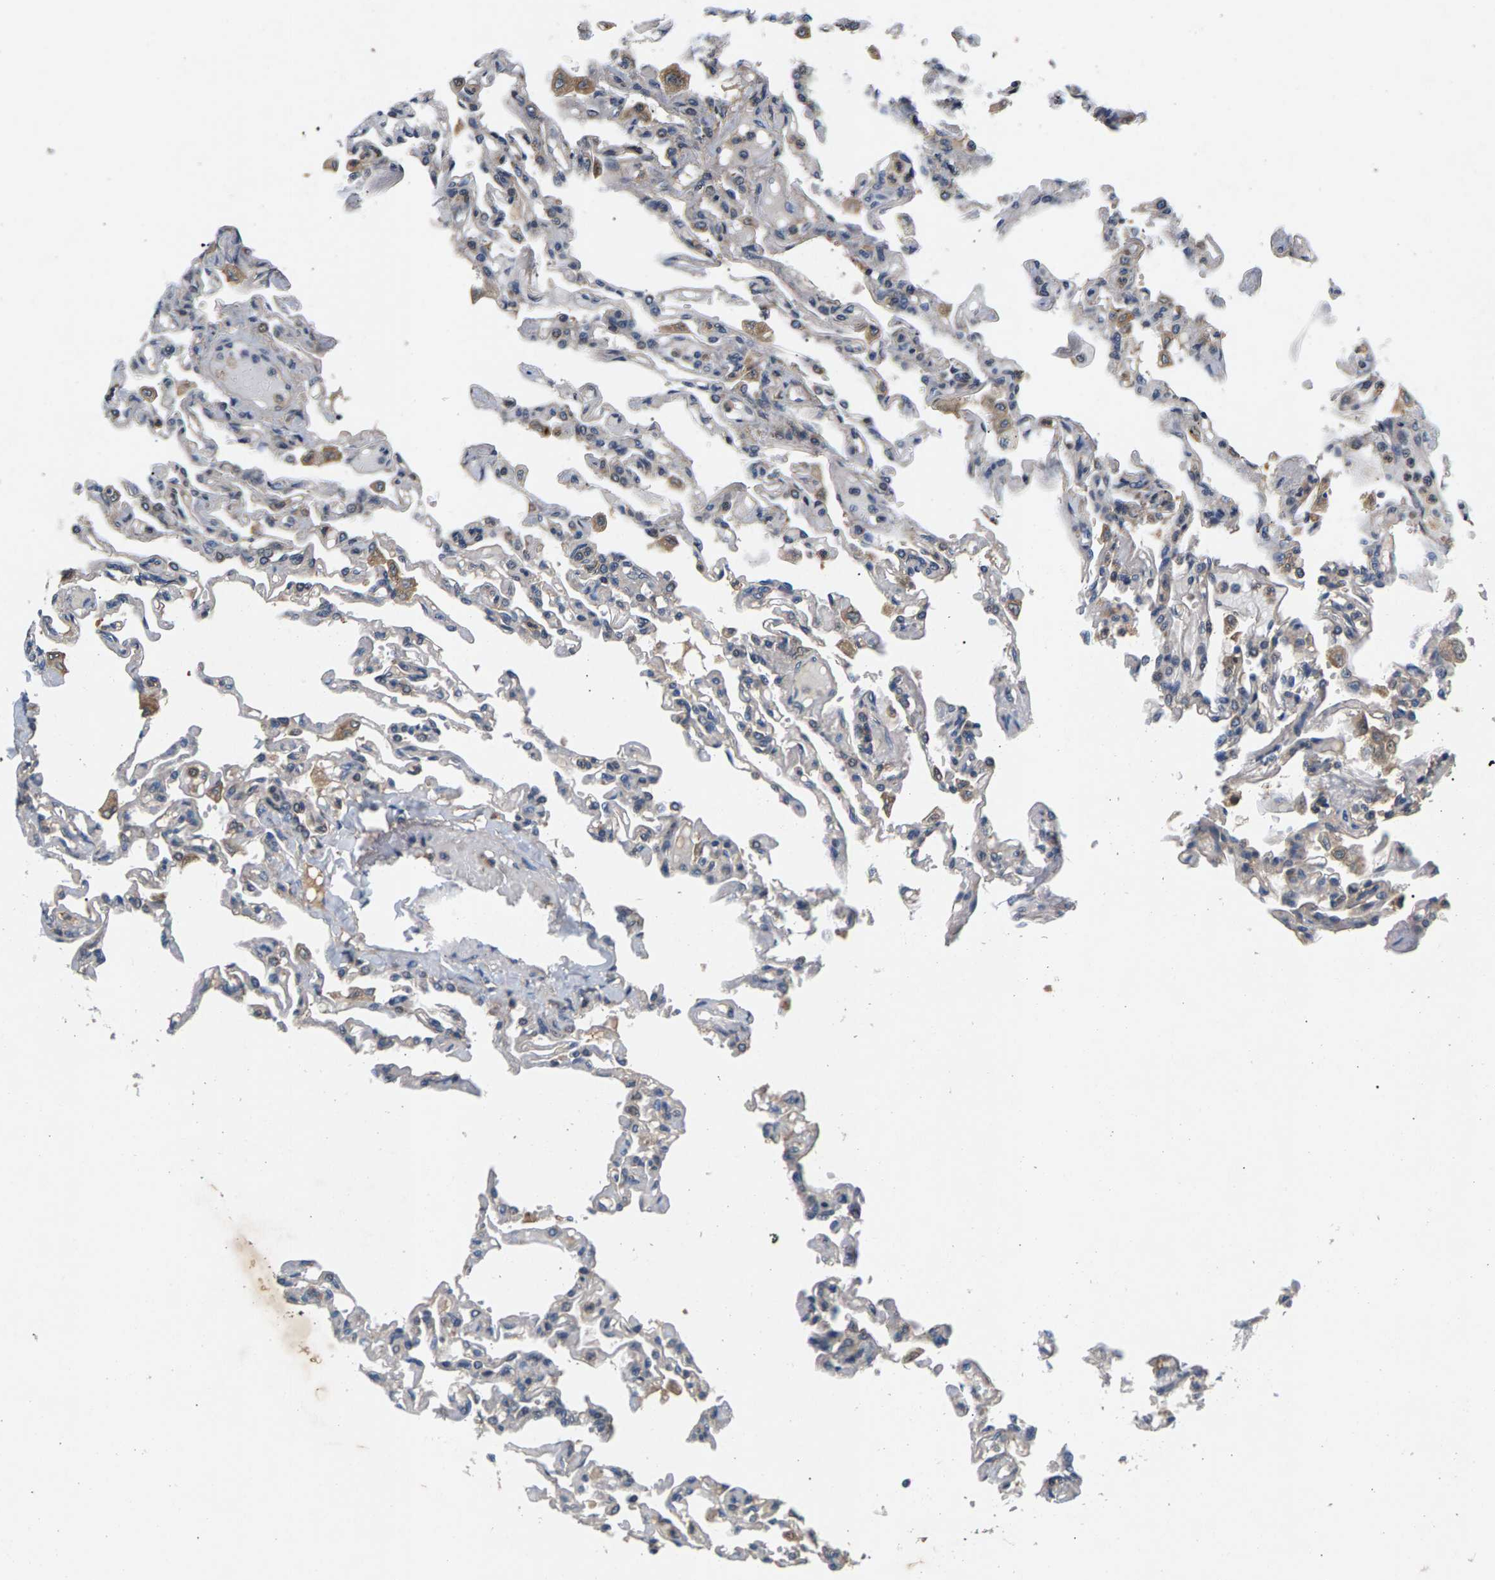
{"staining": {"intensity": "weak", "quantity": "<25%", "location": "cytoplasmic/membranous"}, "tissue": "lung", "cell_type": "Alveolar cells", "image_type": "normal", "snomed": [{"axis": "morphology", "description": "Normal tissue, NOS"}, {"axis": "topography", "description": "Lung"}], "caption": "A high-resolution micrograph shows immunohistochemistry (IHC) staining of unremarkable lung, which displays no significant expression in alveolar cells.", "gene": "FAM78A", "patient": {"sex": "male", "age": 21}}